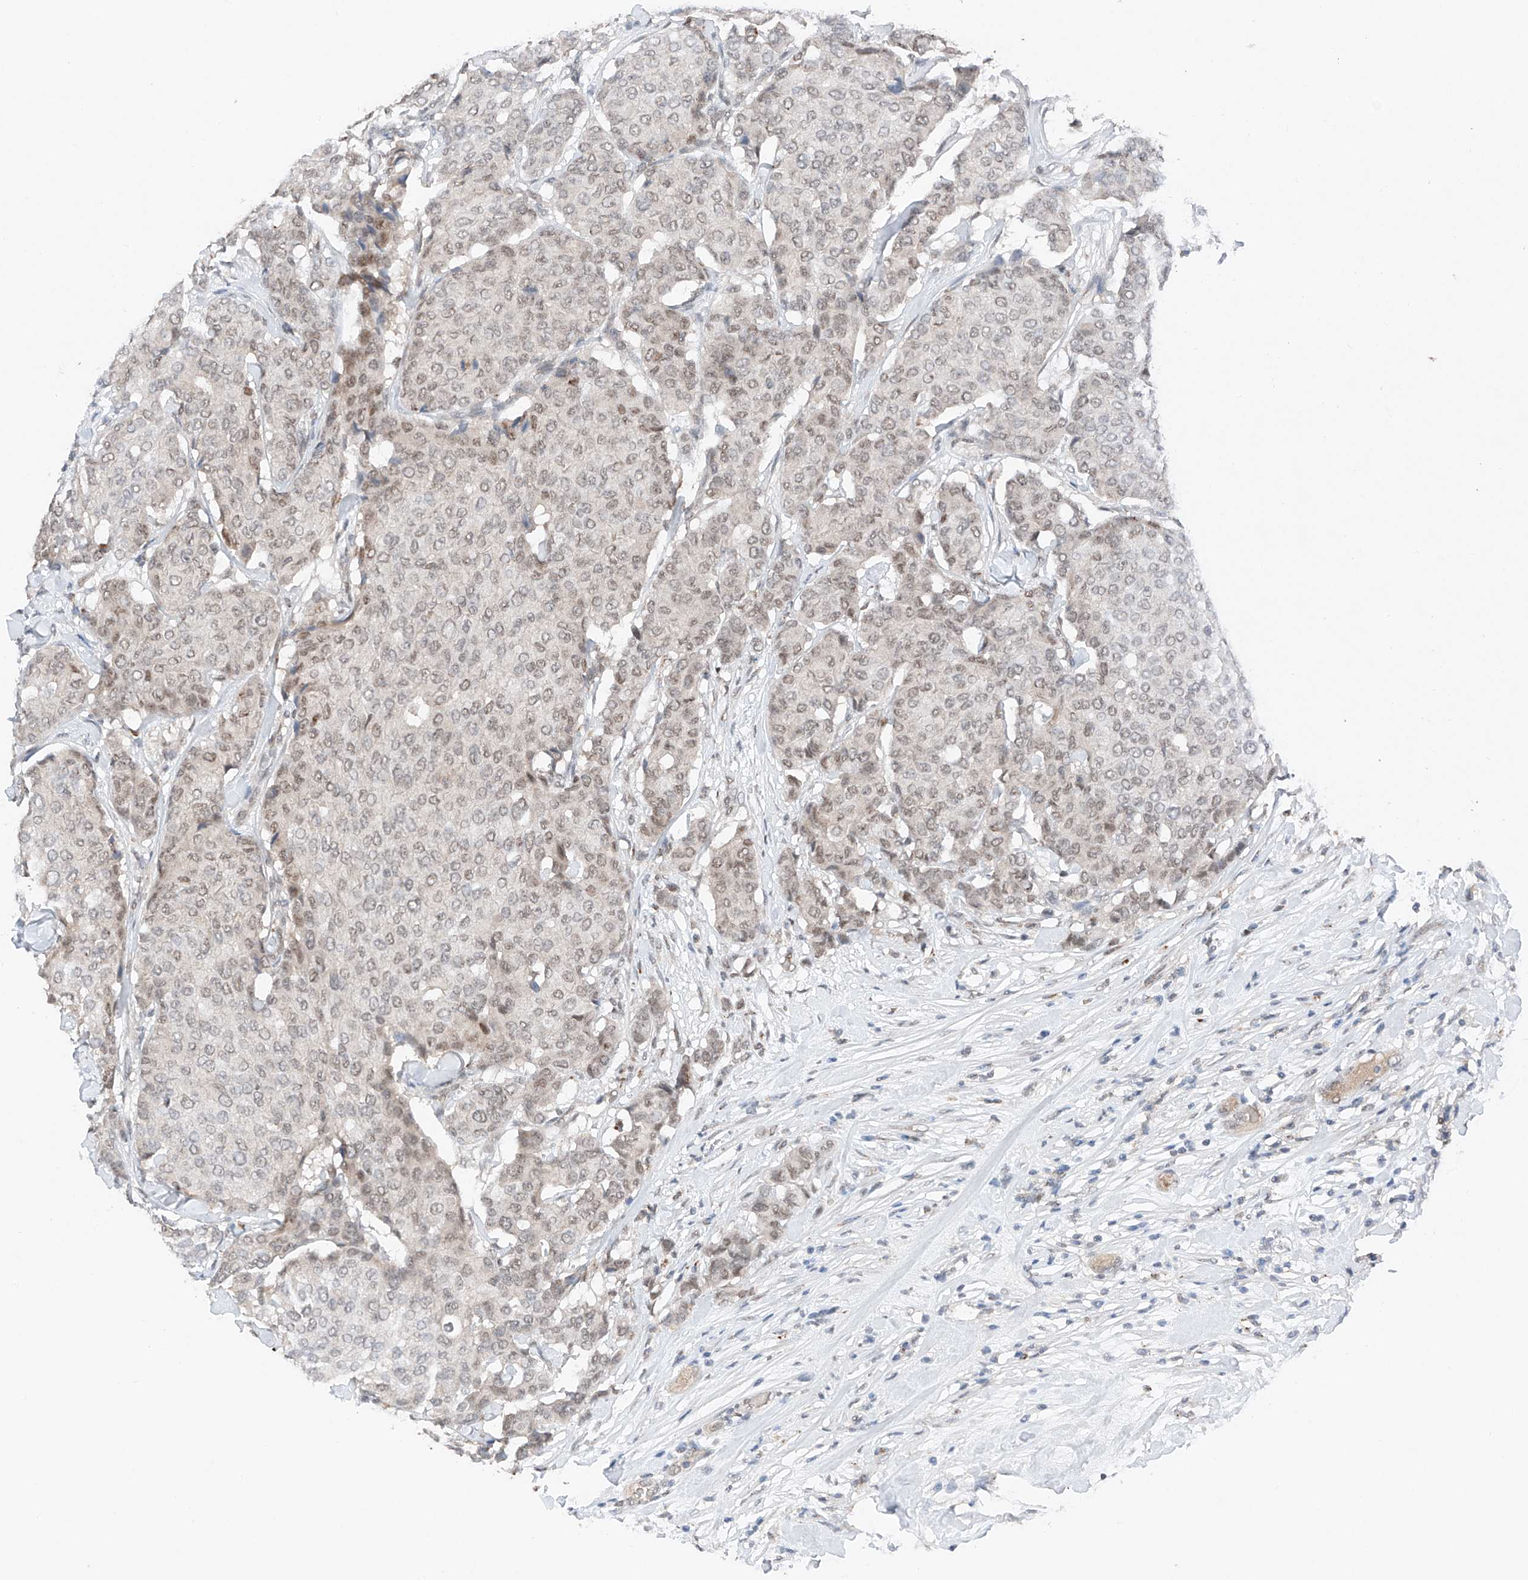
{"staining": {"intensity": "weak", "quantity": "25%-75%", "location": "nuclear"}, "tissue": "breast cancer", "cell_type": "Tumor cells", "image_type": "cancer", "snomed": [{"axis": "morphology", "description": "Duct carcinoma"}, {"axis": "topography", "description": "Breast"}], "caption": "Immunohistochemical staining of human breast cancer (invasive ductal carcinoma) displays low levels of weak nuclear expression in about 25%-75% of tumor cells.", "gene": "TBX4", "patient": {"sex": "female", "age": 75}}